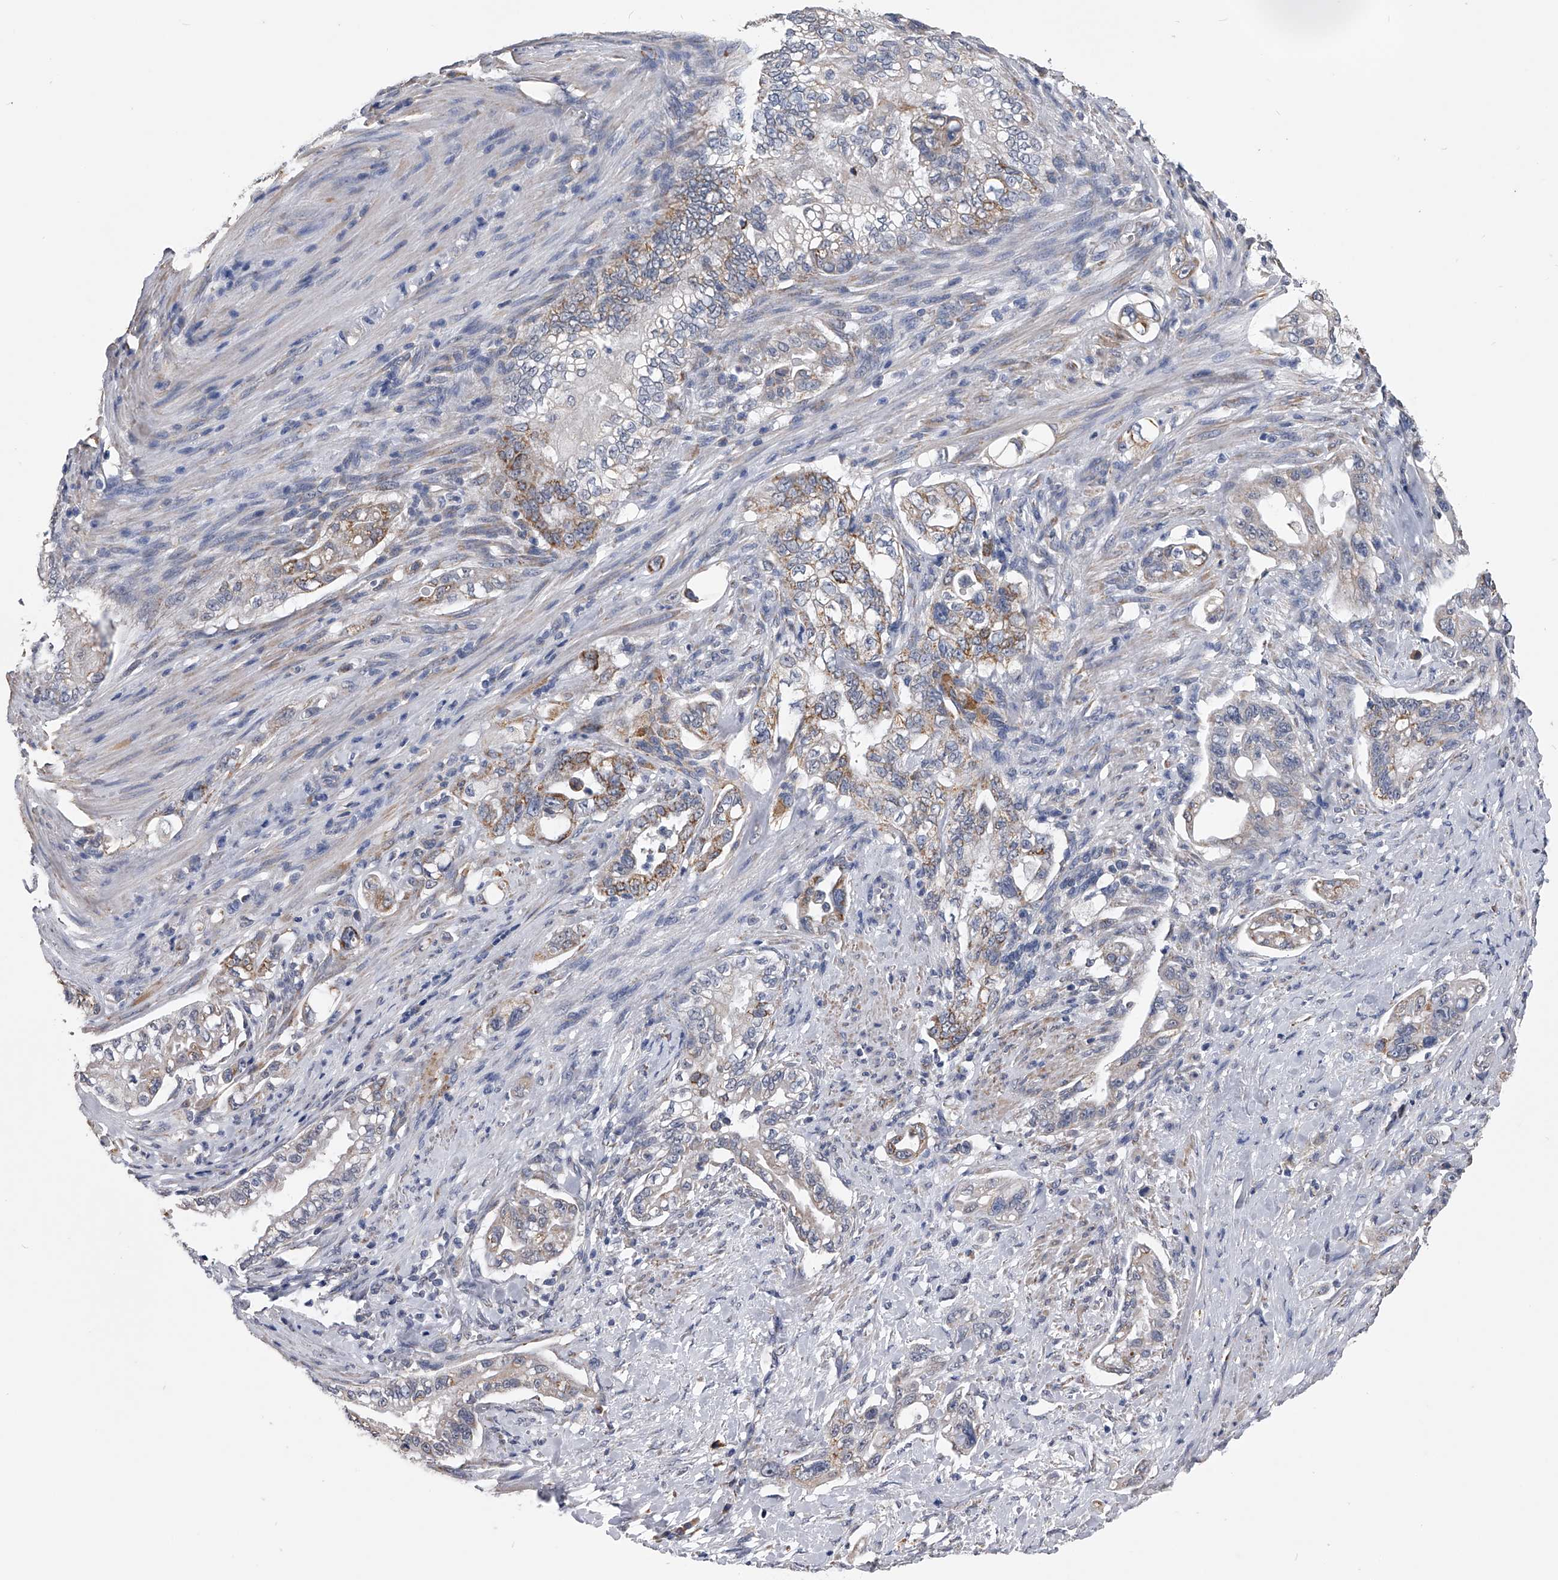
{"staining": {"intensity": "moderate", "quantity": ">75%", "location": "cytoplasmic/membranous"}, "tissue": "pancreatic cancer", "cell_type": "Tumor cells", "image_type": "cancer", "snomed": [{"axis": "morphology", "description": "Normal tissue, NOS"}, {"axis": "topography", "description": "Pancreas"}], "caption": "An immunohistochemistry (IHC) histopathology image of tumor tissue is shown. Protein staining in brown shows moderate cytoplasmic/membranous positivity in pancreatic cancer within tumor cells.", "gene": "OAT", "patient": {"sex": "male", "age": 42}}